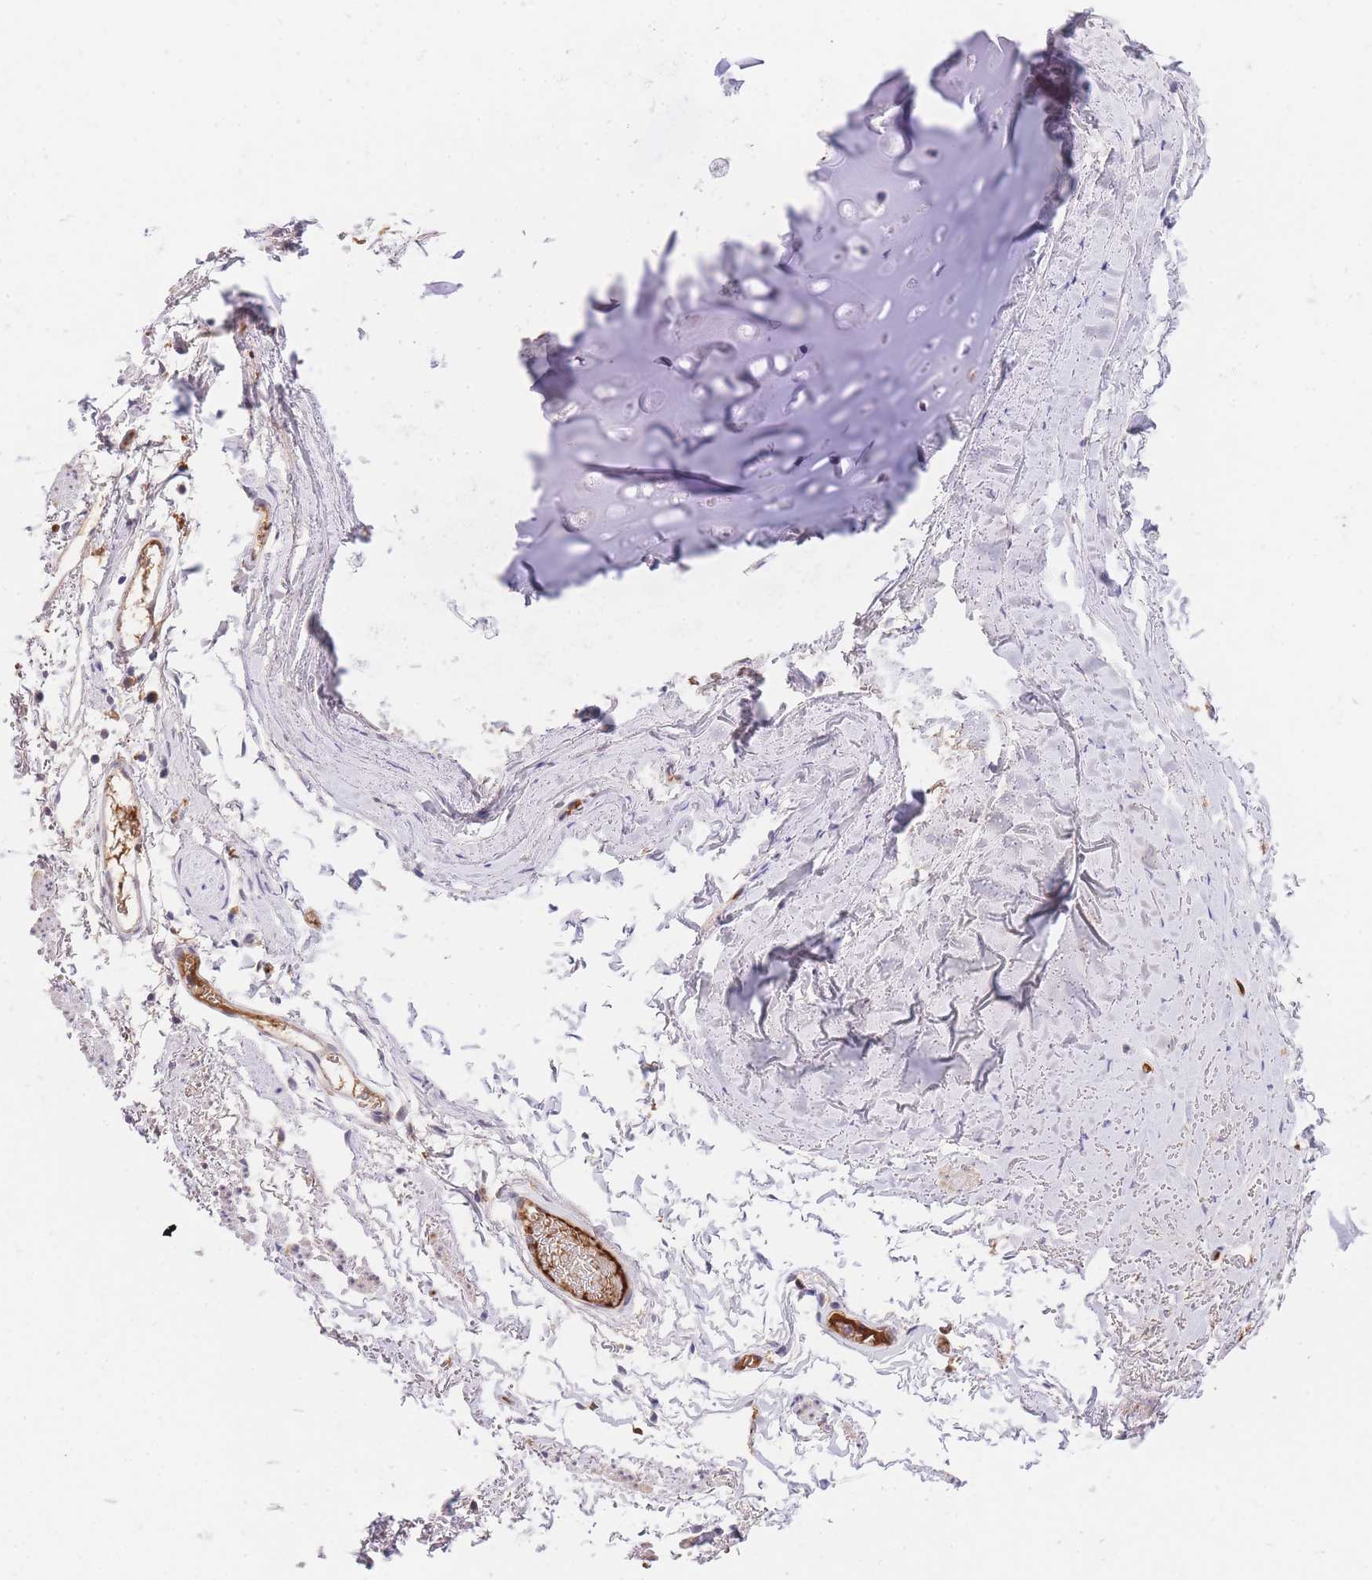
{"staining": {"intensity": "weak", "quantity": ">75%", "location": "cytoplasmic/membranous"}, "tissue": "adipose tissue", "cell_type": "Adipocytes", "image_type": "normal", "snomed": [{"axis": "morphology", "description": "Normal tissue, NOS"}, {"axis": "topography", "description": "Cartilage tissue"}, {"axis": "topography", "description": "Bronchus"}], "caption": "Adipocytes exhibit low levels of weak cytoplasmic/membranous positivity in about >75% of cells in unremarkable human adipose tissue. The staining was performed using DAB (3,3'-diaminobenzidine) to visualize the protein expression in brown, while the nuclei were stained in blue with hematoxylin (Magnification: 20x).", "gene": "SLC25A33", "patient": {"sex": "female", "age": 73}}